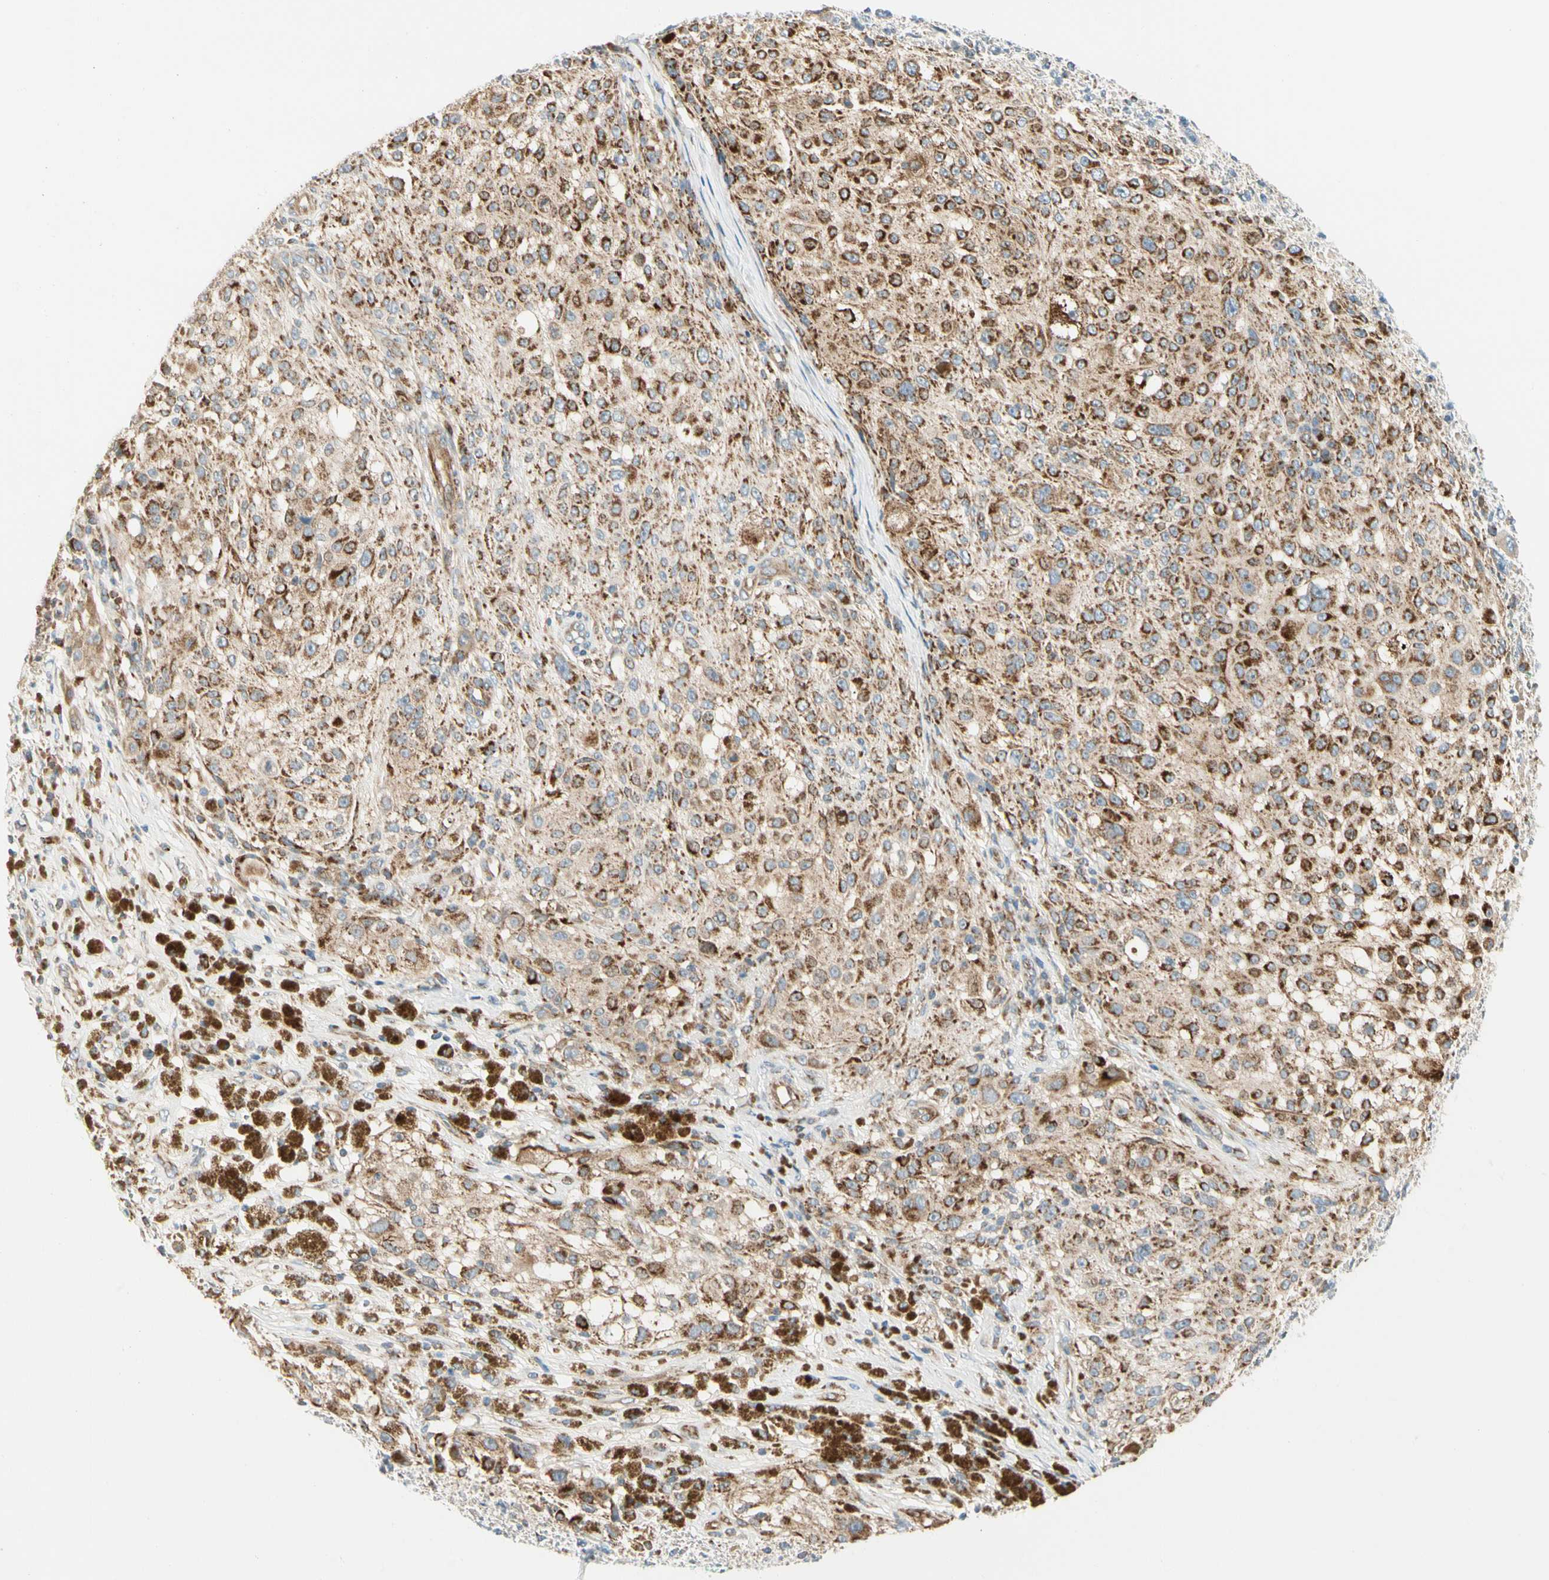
{"staining": {"intensity": "moderate", "quantity": ">75%", "location": "cytoplasmic/membranous"}, "tissue": "melanoma", "cell_type": "Tumor cells", "image_type": "cancer", "snomed": [{"axis": "morphology", "description": "Necrosis, NOS"}, {"axis": "morphology", "description": "Malignant melanoma, NOS"}, {"axis": "topography", "description": "Skin"}], "caption": "A medium amount of moderate cytoplasmic/membranous positivity is identified in approximately >75% of tumor cells in malignant melanoma tissue. The staining is performed using DAB brown chromogen to label protein expression. The nuclei are counter-stained blue using hematoxylin.", "gene": "TBC1D10A", "patient": {"sex": "female", "age": 87}}